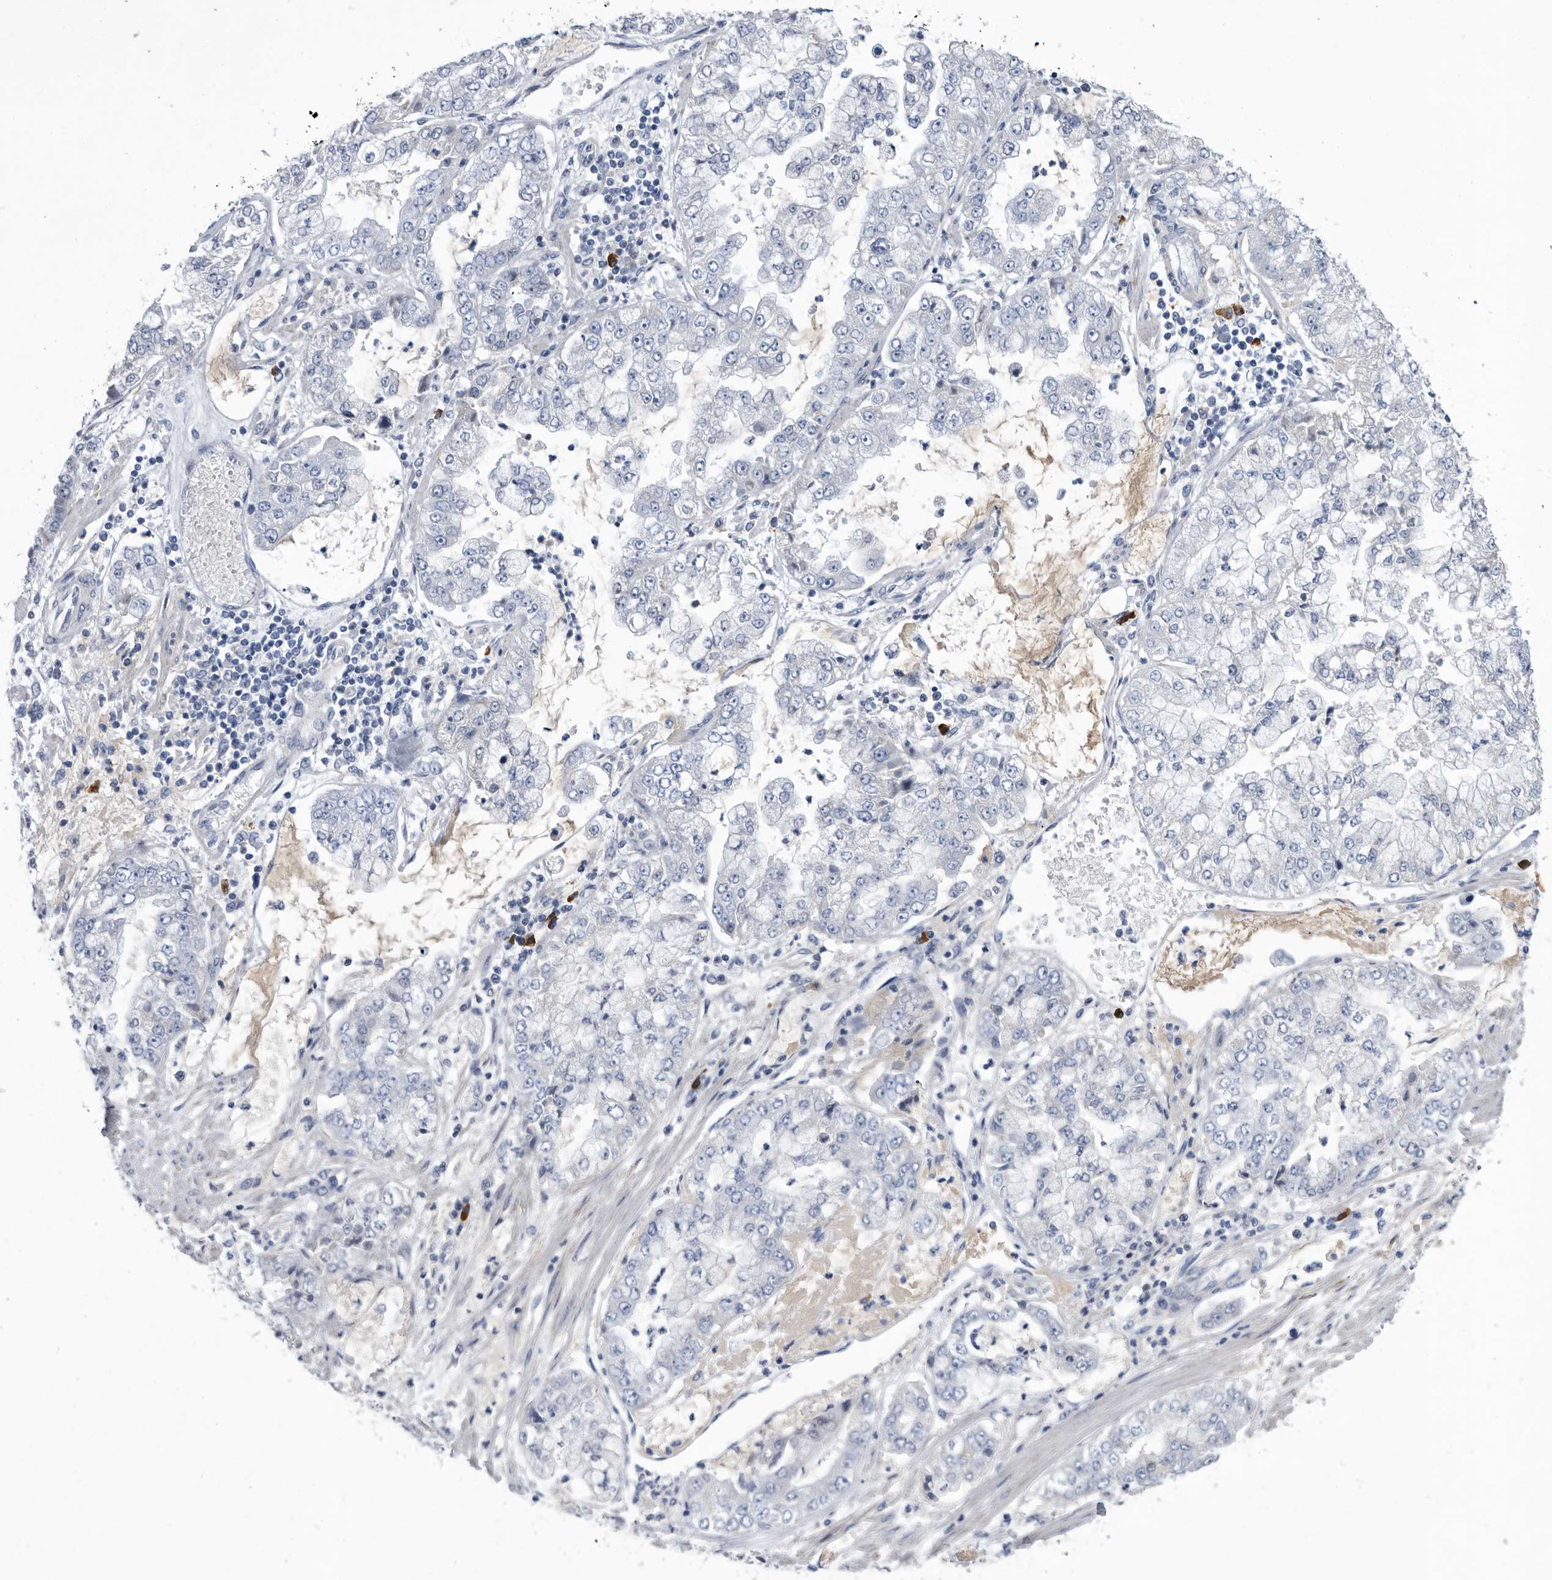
{"staining": {"intensity": "negative", "quantity": "none", "location": "none"}, "tissue": "stomach cancer", "cell_type": "Tumor cells", "image_type": "cancer", "snomed": [{"axis": "morphology", "description": "Adenocarcinoma, NOS"}, {"axis": "topography", "description": "Stomach"}], "caption": "This is an IHC histopathology image of stomach adenocarcinoma. There is no positivity in tumor cells.", "gene": "BTBD6", "patient": {"sex": "male", "age": 76}}